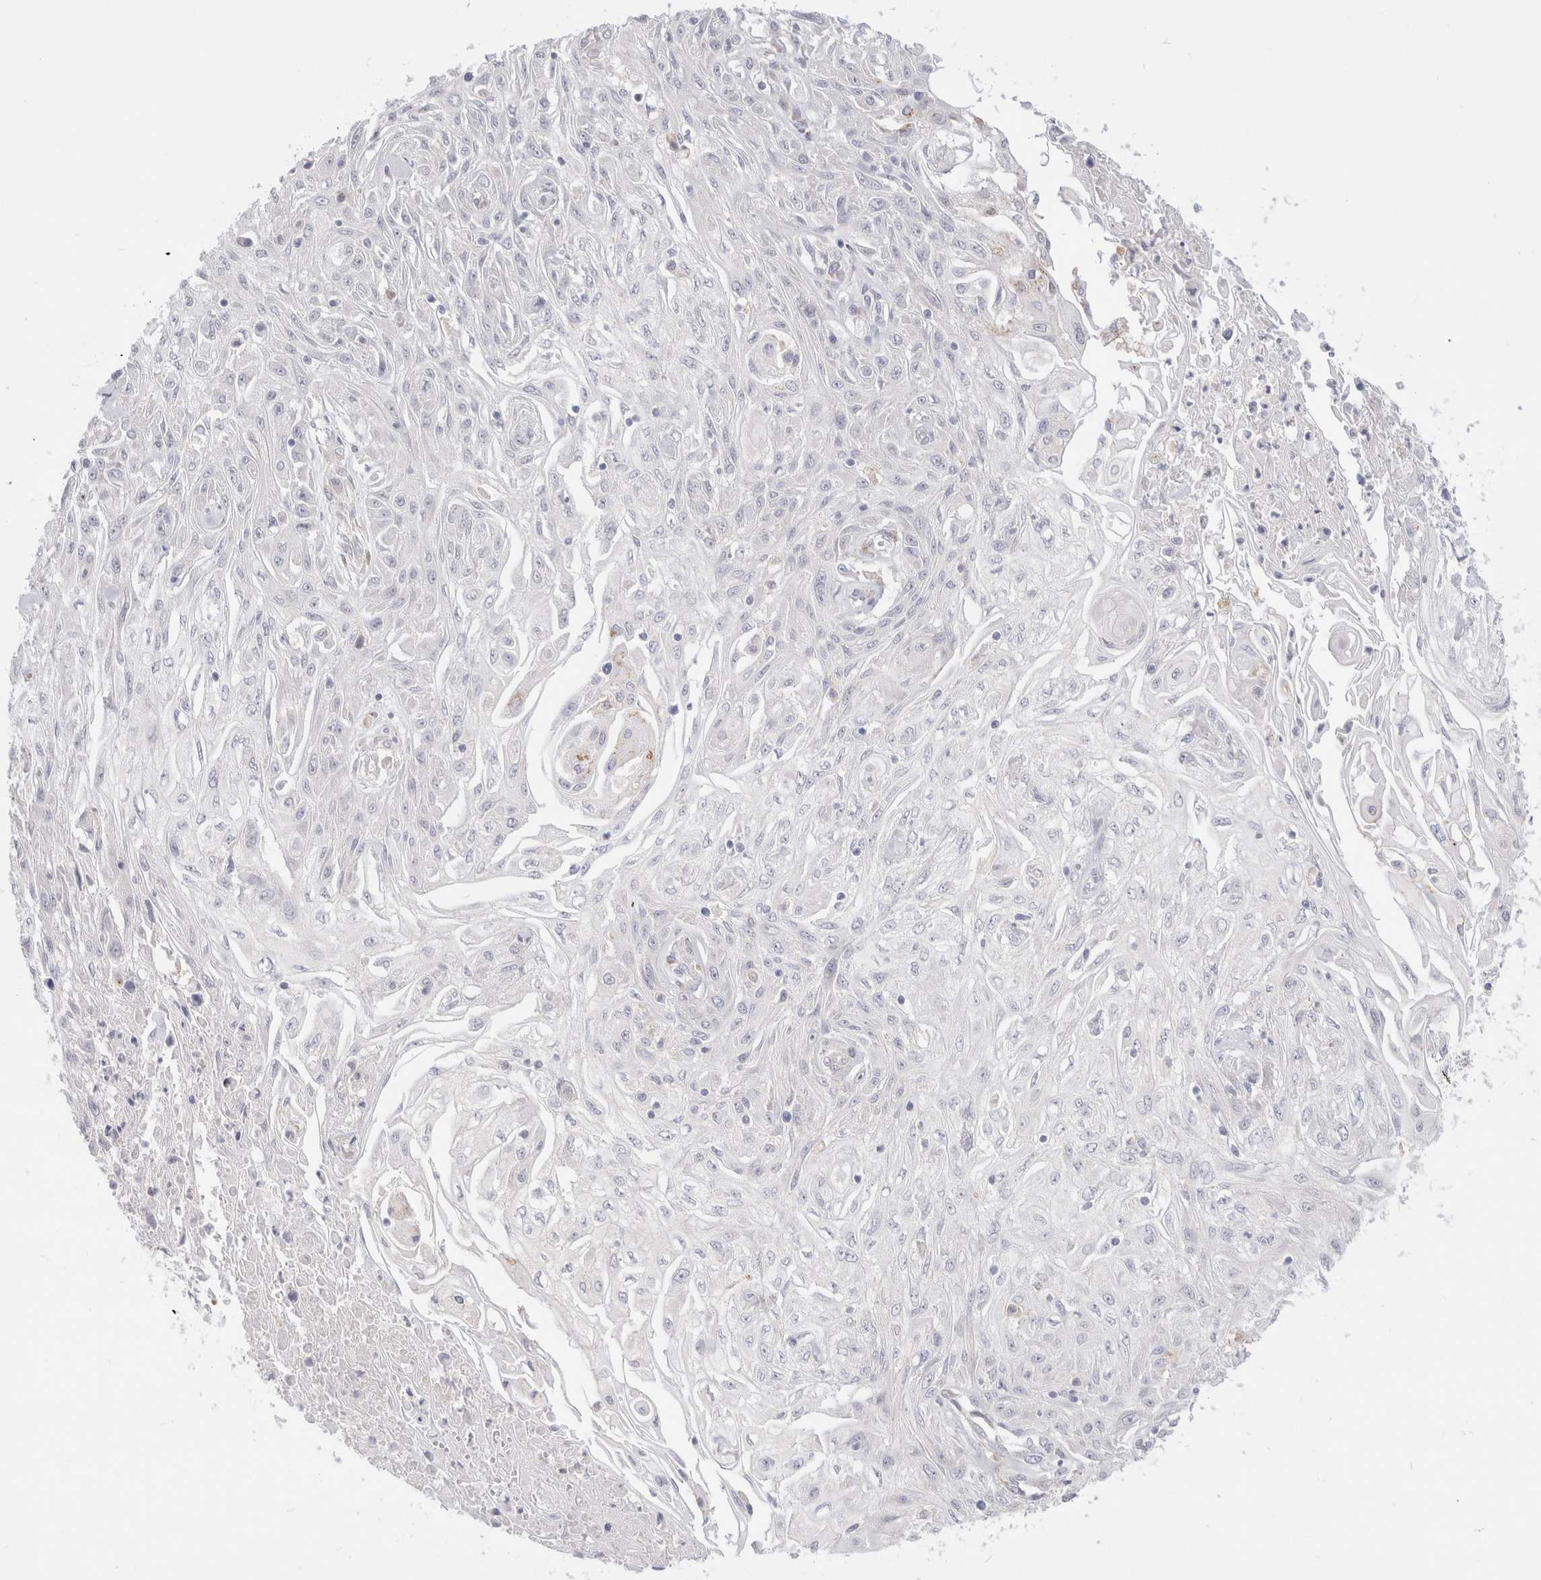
{"staining": {"intensity": "negative", "quantity": "none", "location": "none"}, "tissue": "skin cancer", "cell_type": "Tumor cells", "image_type": "cancer", "snomed": [{"axis": "morphology", "description": "Squamous cell carcinoma, NOS"}, {"axis": "morphology", "description": "Squamous cell carcinoma, metastatic, NOS"}, {"axis": "topography", "description": "Skin"}, {"axis": "topography", "description": "Lymph node"}], "caption": "High power microscopy micrograph of an IHC photomicrograph of skin cancer (squamous cell carcinoma), revealing no significant staining in tumor cells.", "gene": "EFCAB13", "patient": {"sex": "male", "age": 75}}